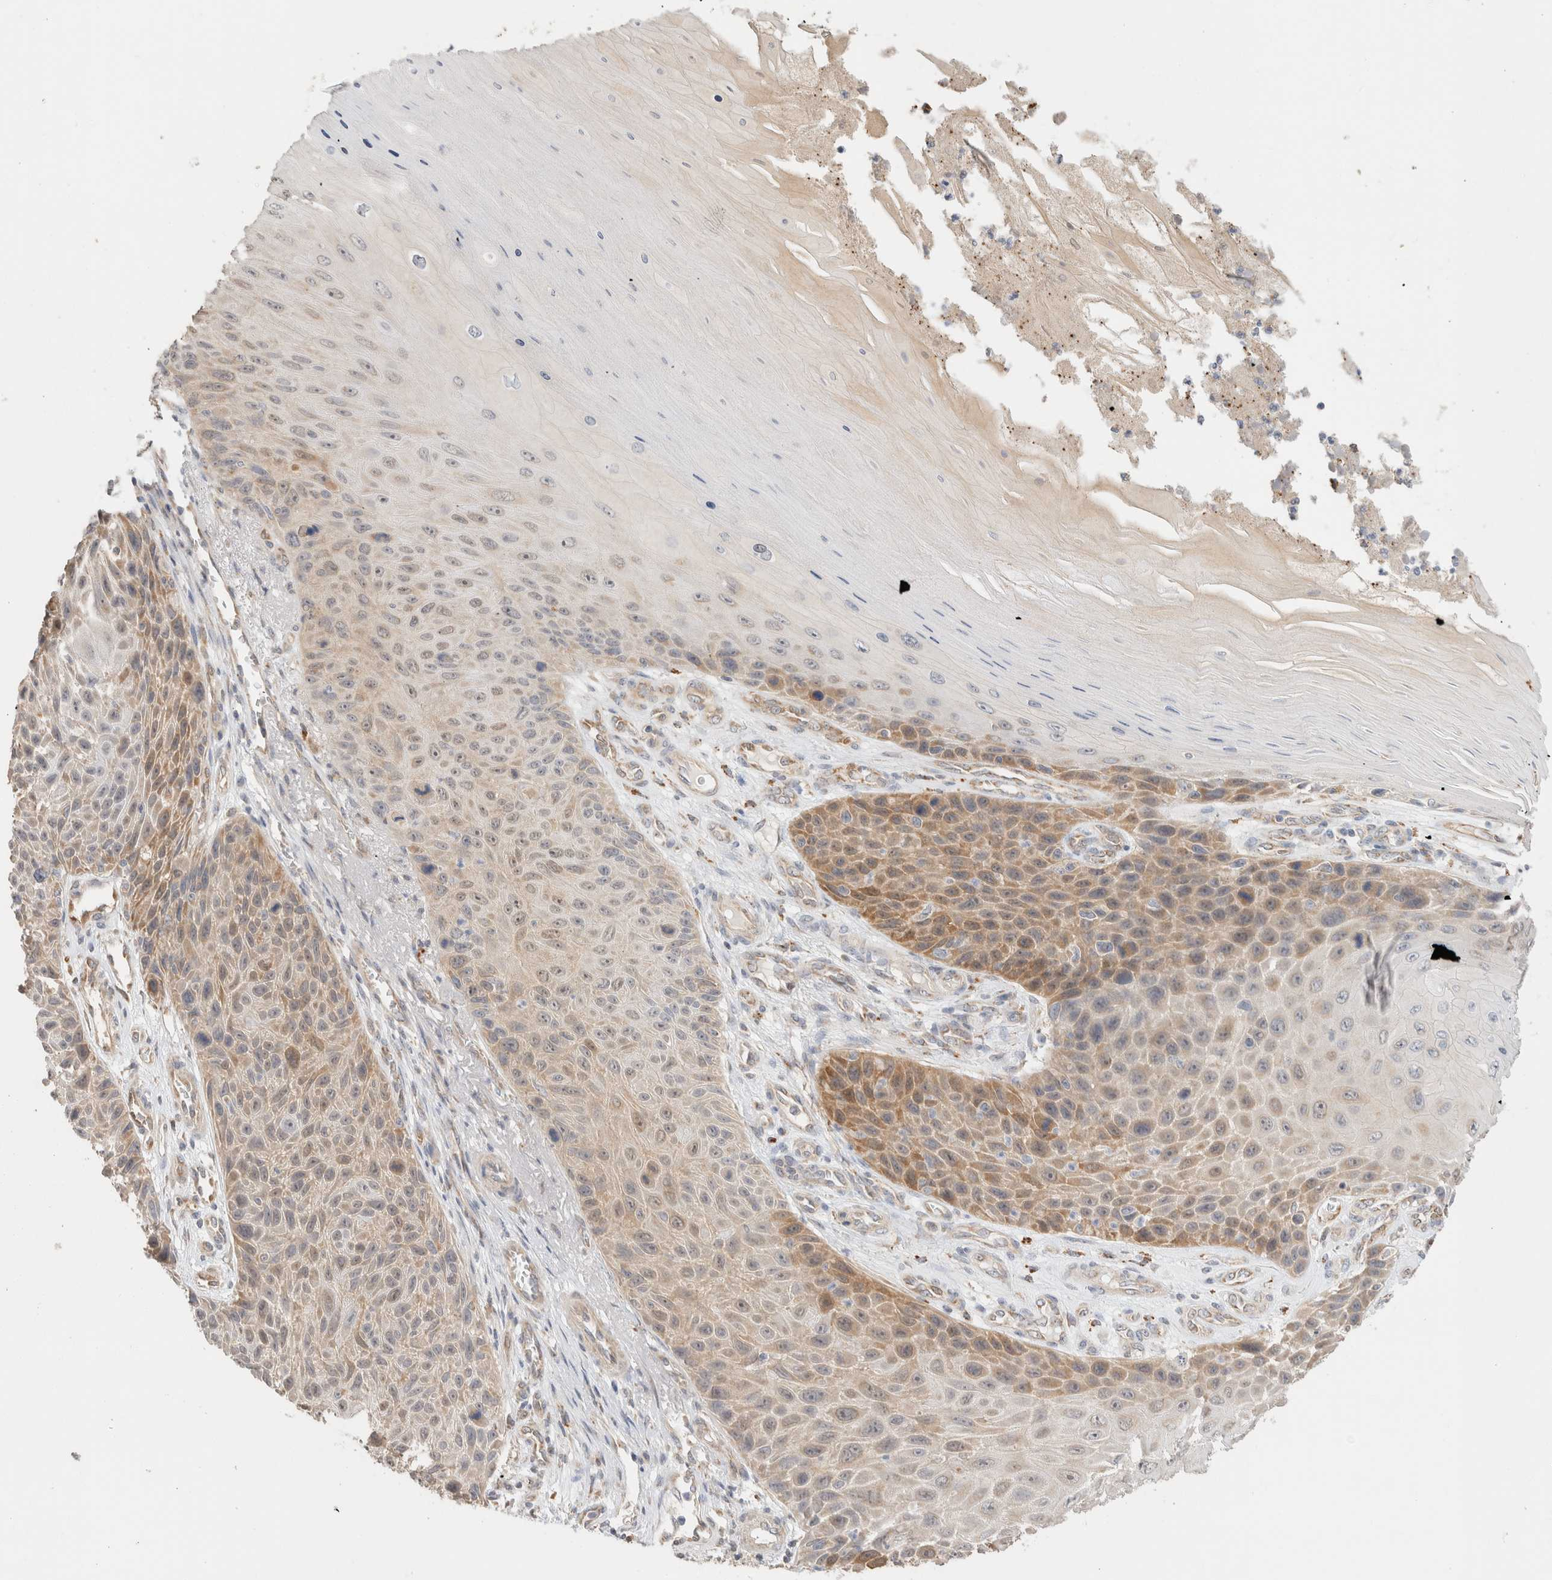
{"staining": {"intensity": "moderate", "quantity": "25%-75%", "location": "cytoplasmic/membranous"}, "tissue": "skin cancer", "cell_type": "Tumor cells", "image_type": "cancer", "snomed": [{"axis": "morphology", "description": "Squamous cell carcinoma, NOS"}, {"axis": "topography", "description": "Skin"}], "caption": "Immunohistochemistry (IHC) of human skin cancer exhibits medium levels of moderate cytoplasmic/membranous expression in about 25%-75% of tumor cells.", "gene": "CA13", "patient": {"sex": "female", "age": 88}}